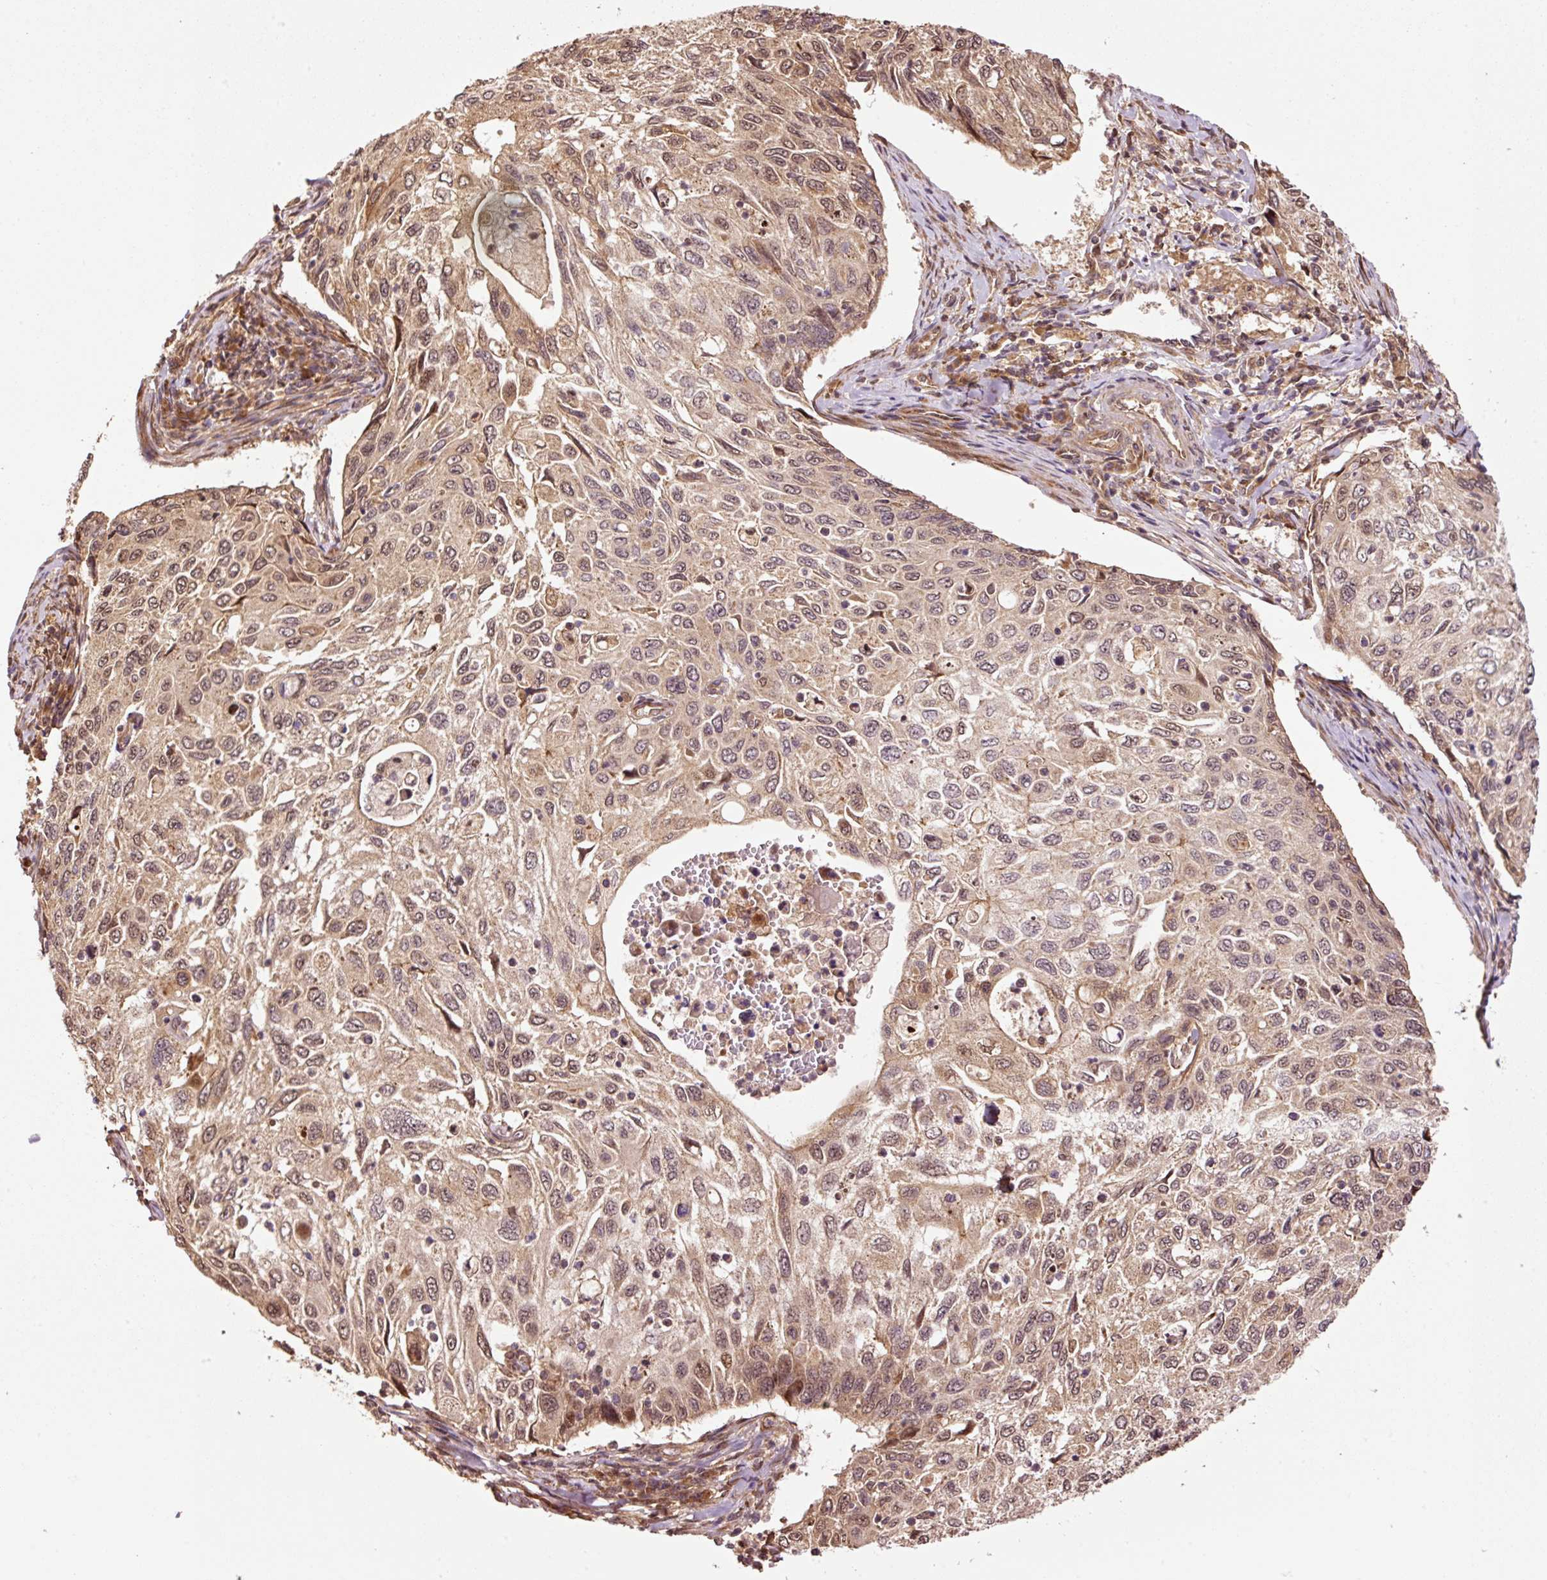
{"staining": {"intensity": "moderate", "quantity": ">75%", "location": "cytoplasmic/membranous,nuclear"}, "tissue": "cervical cancer", "cell_type": "Tumor cells", "image_type": "cancer", "snomed": [{"axis": "morphology", "description": "Squamous cell carcinoma, NOS"}, {"axis": "topography", "description": "Cervix"}], "caption": "Immunohistochemistry (IHC) image of cervical cancer stained for a protein (brown), which exhibits medium levels of moderate cytoplasmic/membranous and nuclear positivity in approximately >75% of tumor cells.", "gene": "OXER1", "patient": {"sex": "female", "age": 70}}